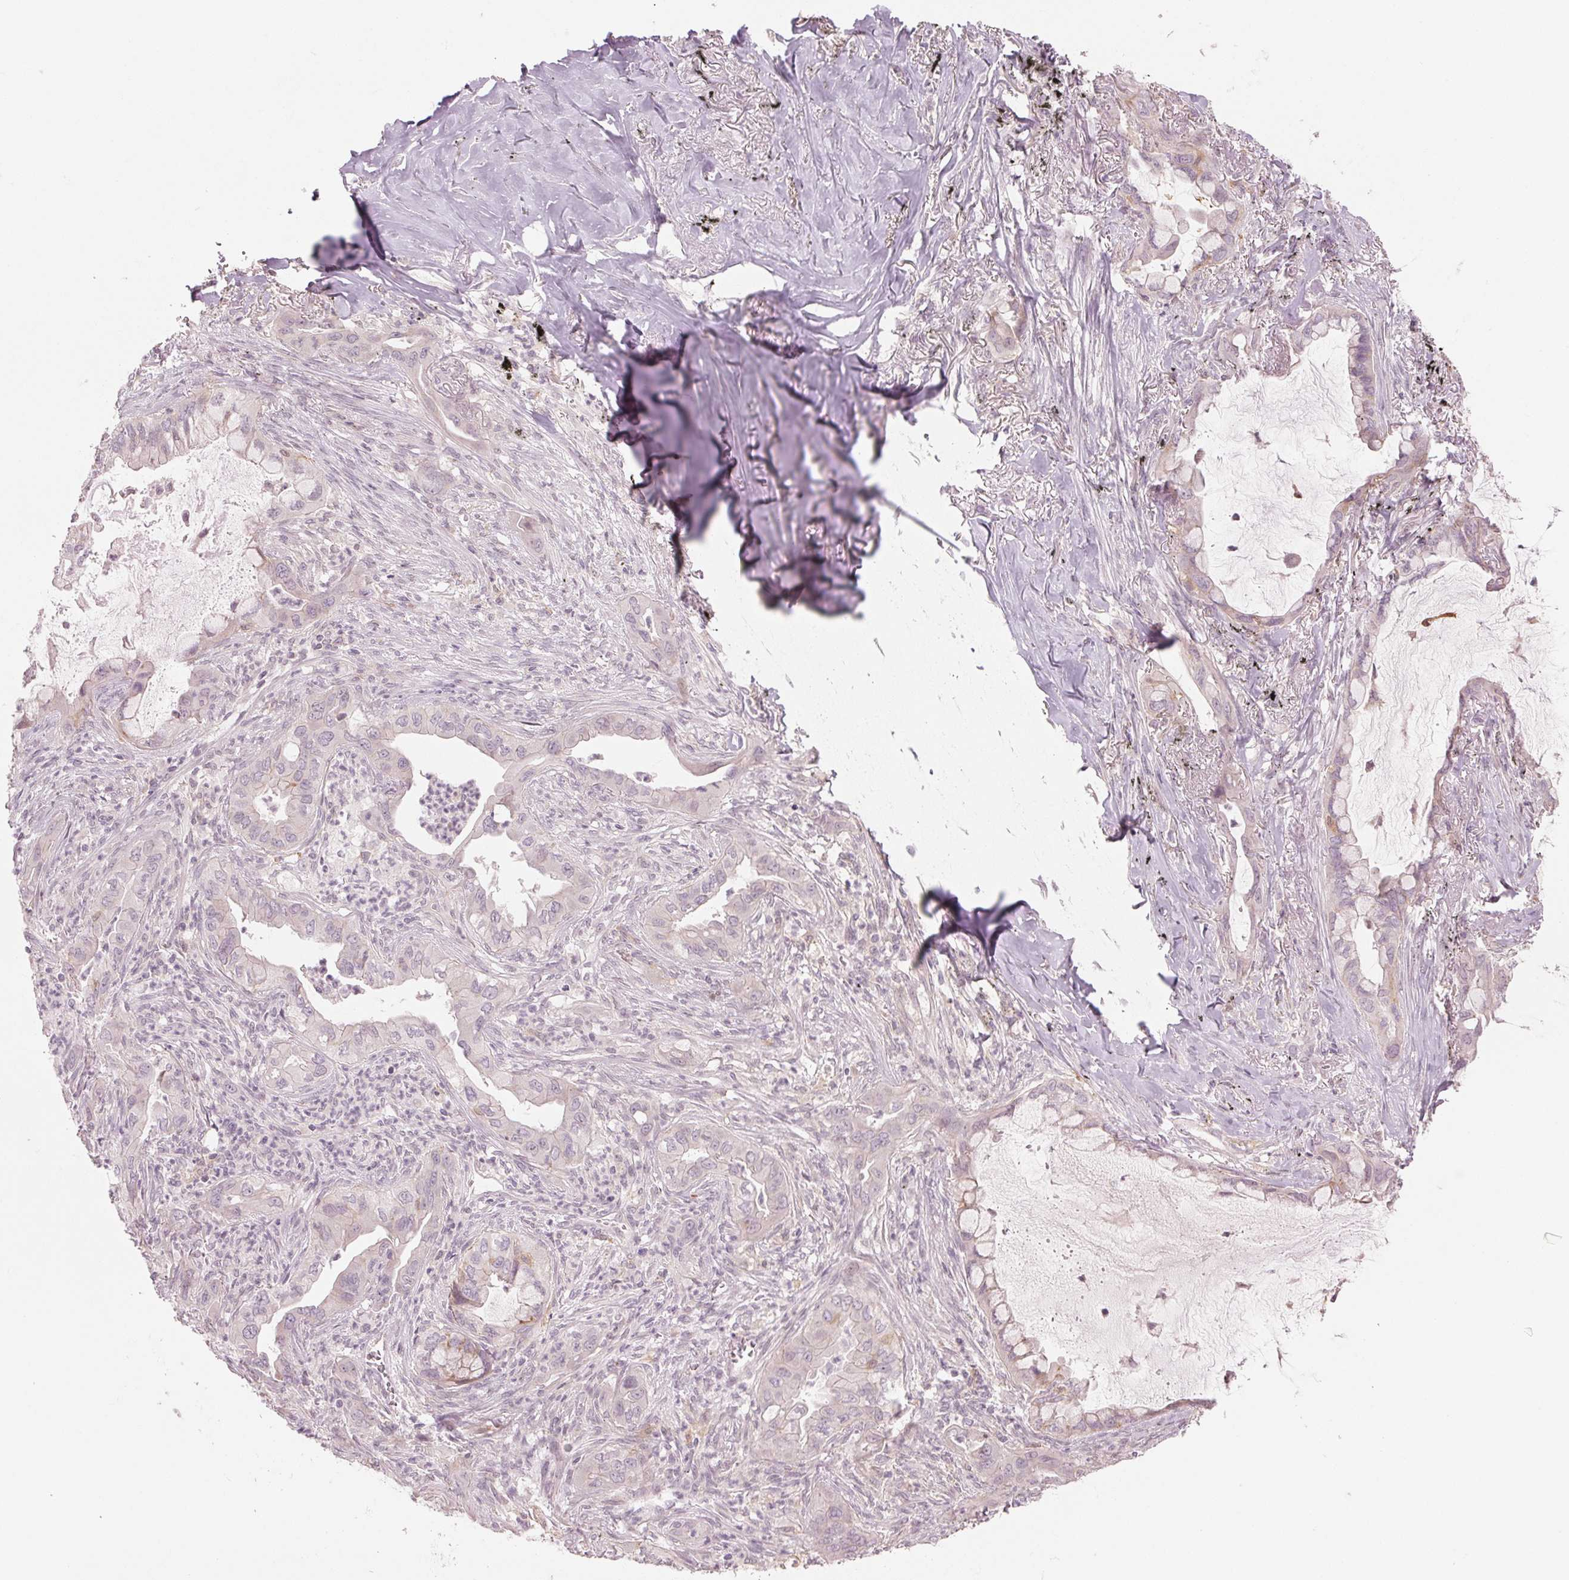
{"staining": {"intensity": "weak", "quantity": "25%-75%", "location": "cytoplasmic/membranous"}, "tissue": "lung cancer", "cell_type": "Tumor cells", "image_type": "cancer", "snomed": [{"axis": "morphology", "description": "Adenocarcinoma, NOS"}, {"axis": "topography", "description": "Lung"}], "caption": "An immunohistochemistry histopathology image of neoplastic tissue is shown. Protein staining in brown shows weak cytoplasmic/membranous positivity in lung adenocarcinoma within tumor cells.", "gene": "TMED6", "patient": {"sex": "male", "age": 65}}